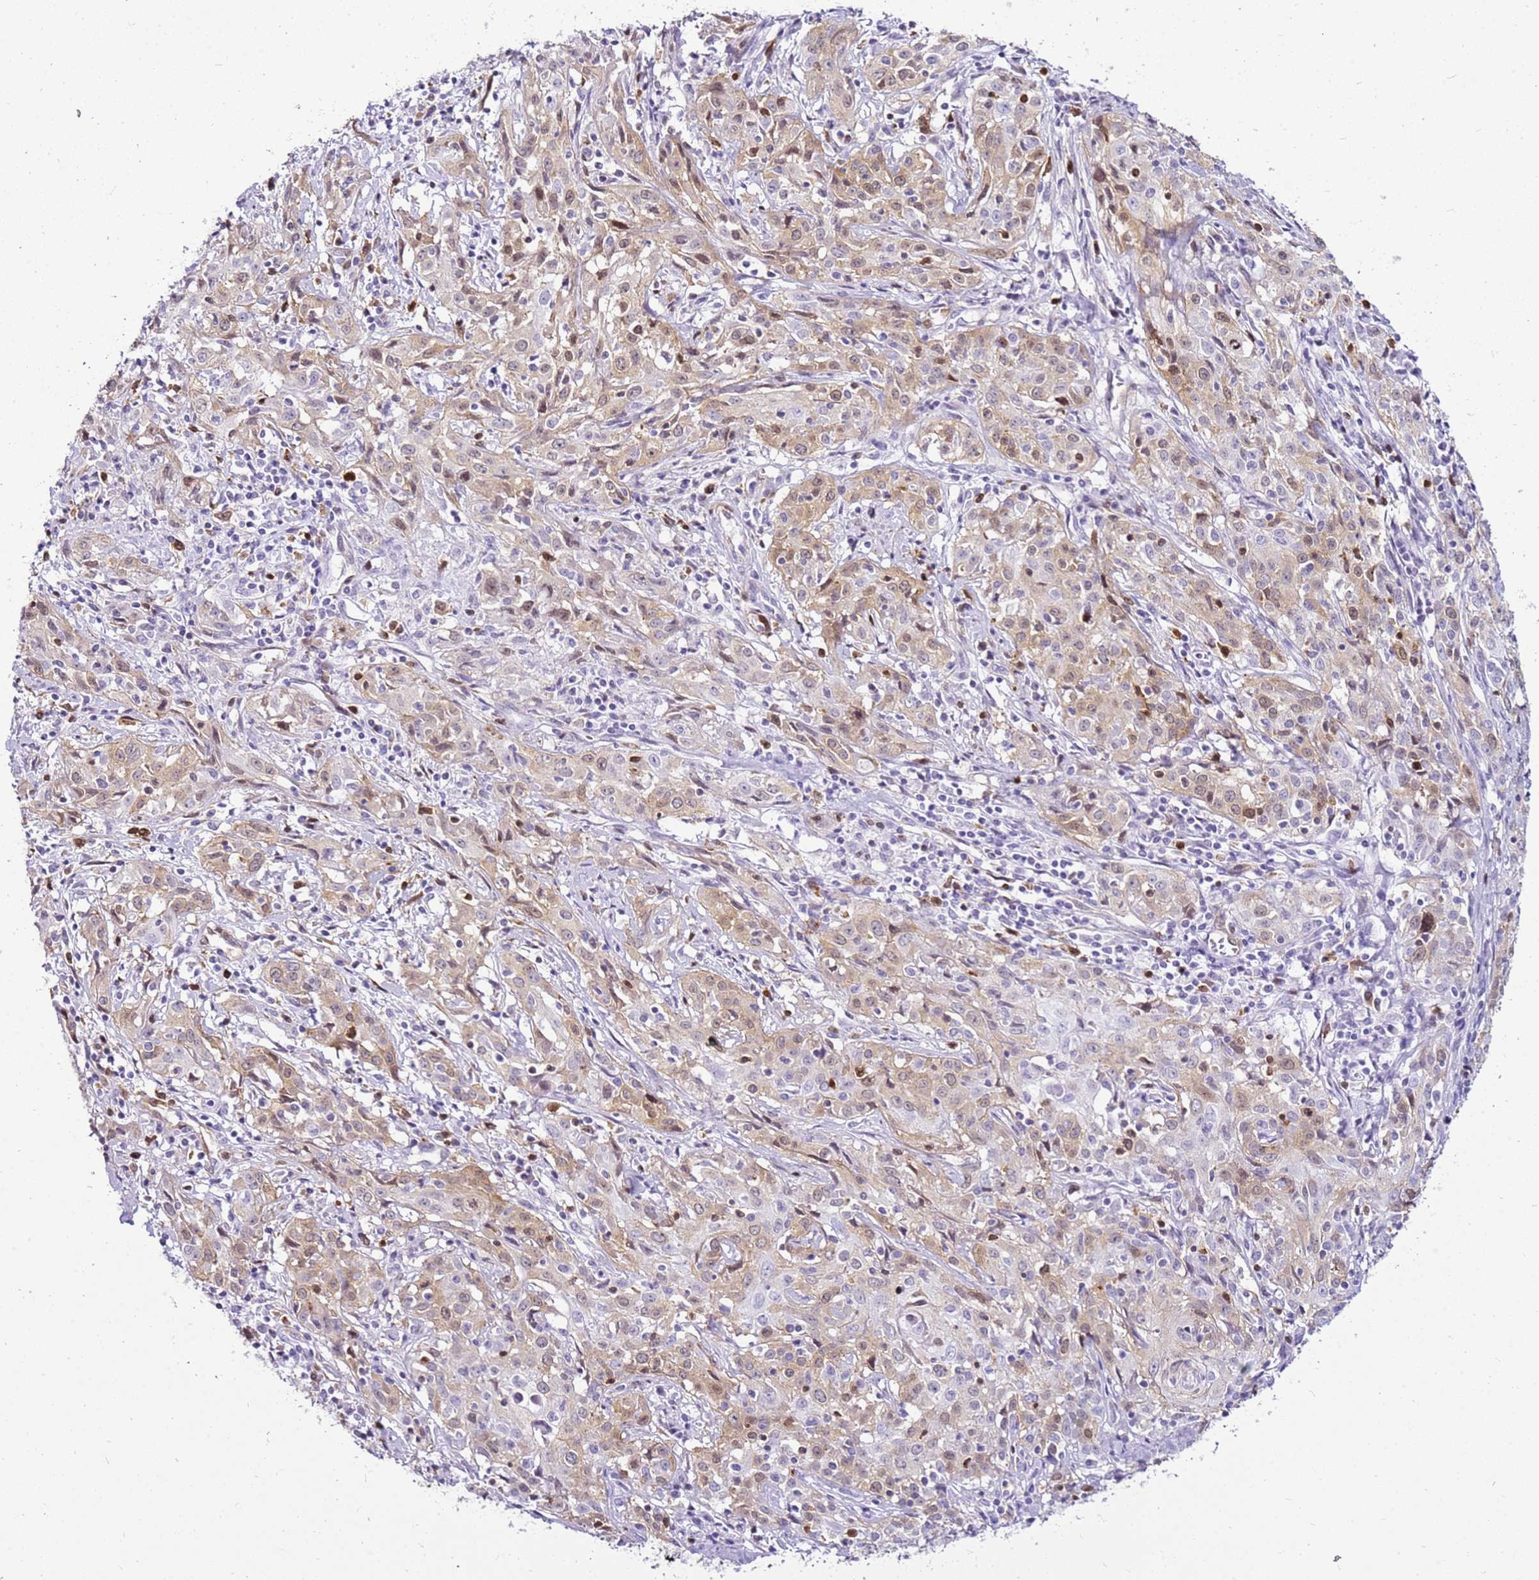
{"staining": {"intensity": "weak", "quantity": "25%-75%", "location": "cytoplasmic/membranous,nuclear"}, "tissue": "cervical cancer", "cell_type": "Tumor cells", "image_type": "cancer", "snomed": [{"axis": "morphology", "description": "Squamous cell carcinoma, NOS"}, {"axis": "topography", "description": "Cervix"}], "caption": "The immunohistochemical stain highlights weak cytoplasmic/membranous and nuclear staining in tumor cells of cervical cancer (squamous cell carcinoma) tissue.", "gene": "SPC25", "patient": {"sex": "female", "age": 57}}